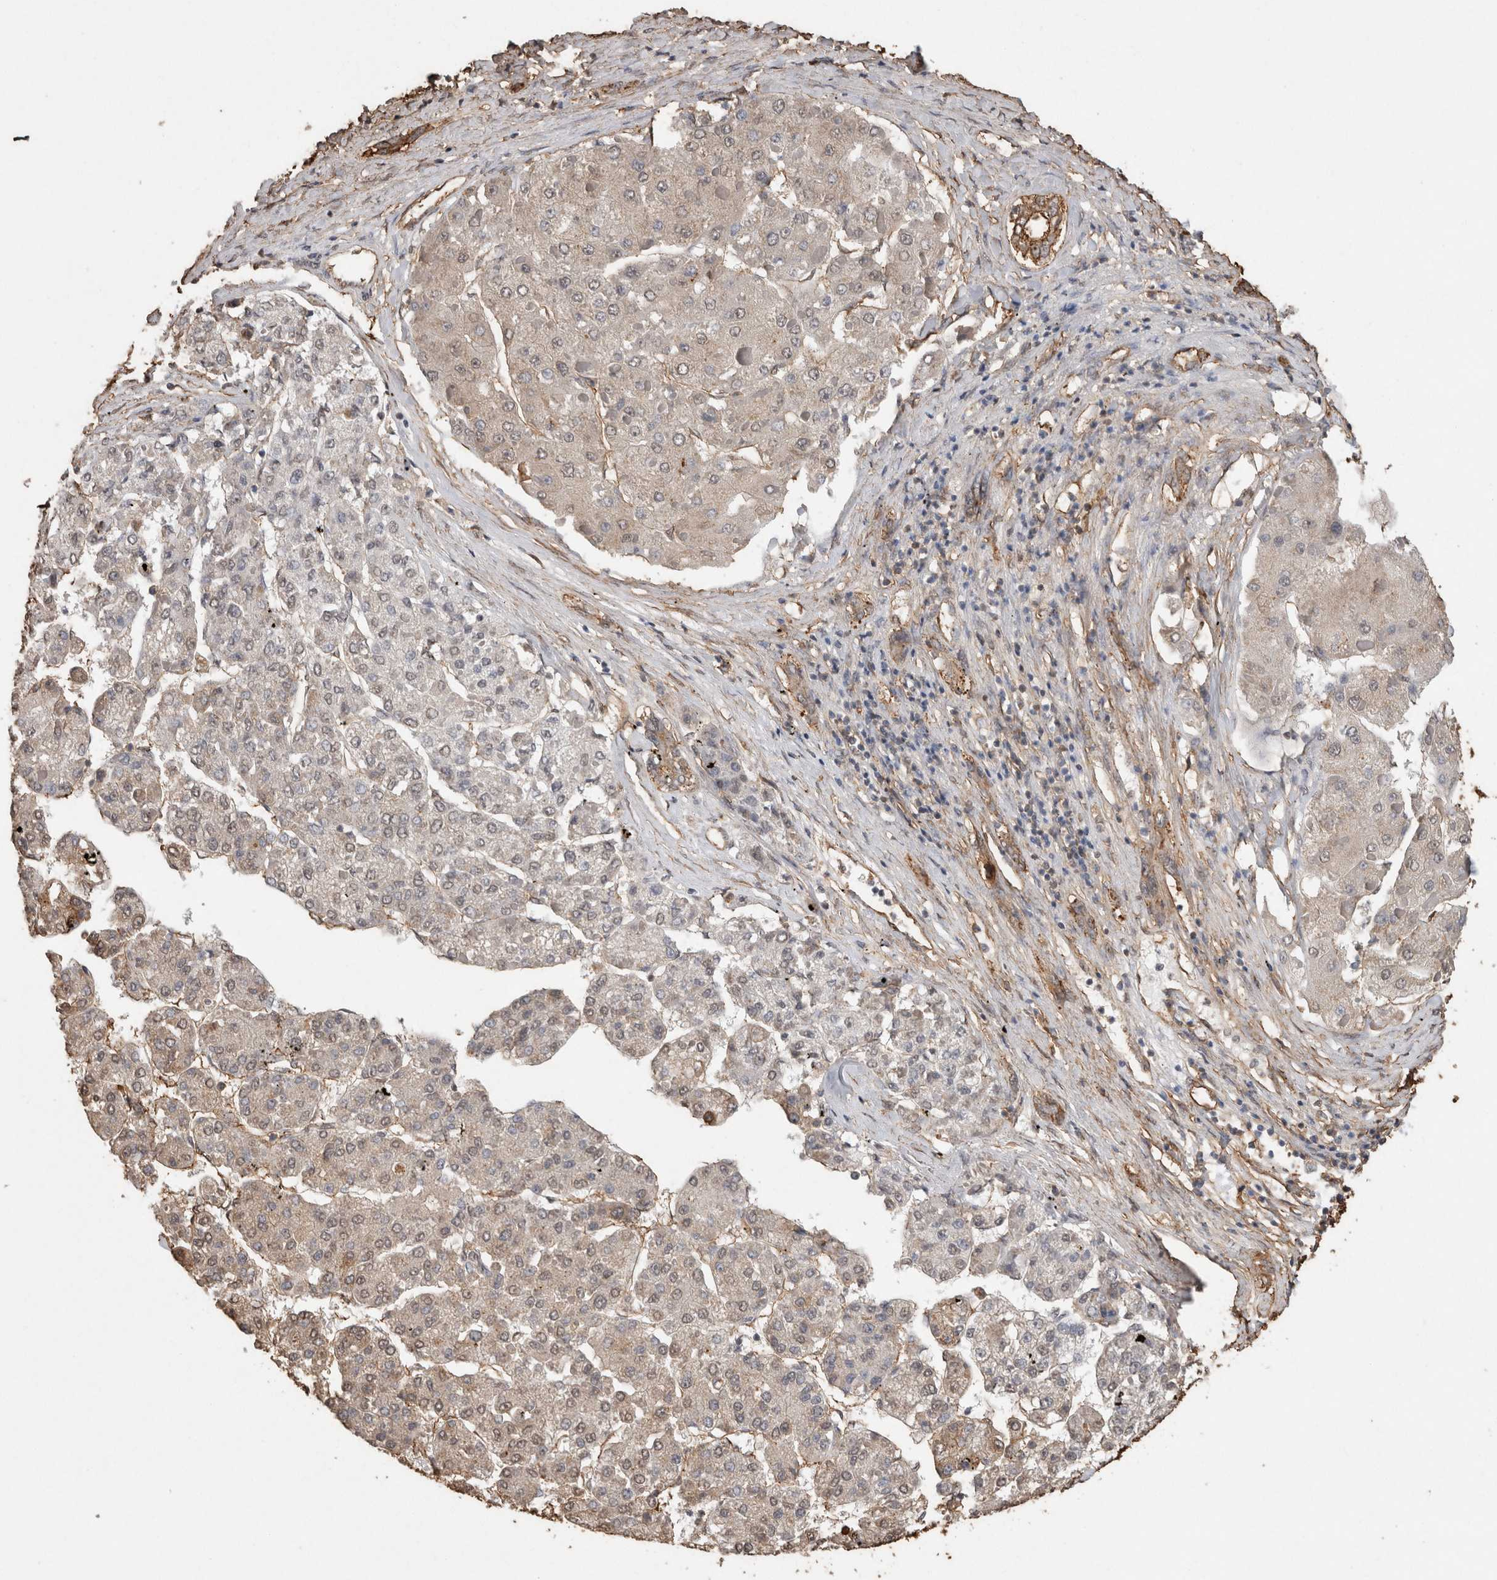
{"staining": {"intensity": "weak", "quantity": "25%-75%", "location": "cytoplasmic/membranous"}, "tissue": "liver cancer", "cell_type": "Tumor cells", "image_type": "cancer", "snomed": [{"axis": "morphology", "description": "Carcinoma, Hepatocellular, NOS"}, {"axis": "topography", "description": "Liver"}], "caption": "Immunohistochemistry of human liver cancer (hepatocellular carcinoma) exhibits low levels of weak cytoplasmic/membranous staining in approximately 25%-75% of tumor cells.", "gene": "S100A10", "patient": {"sex": "female", "age": 73}}